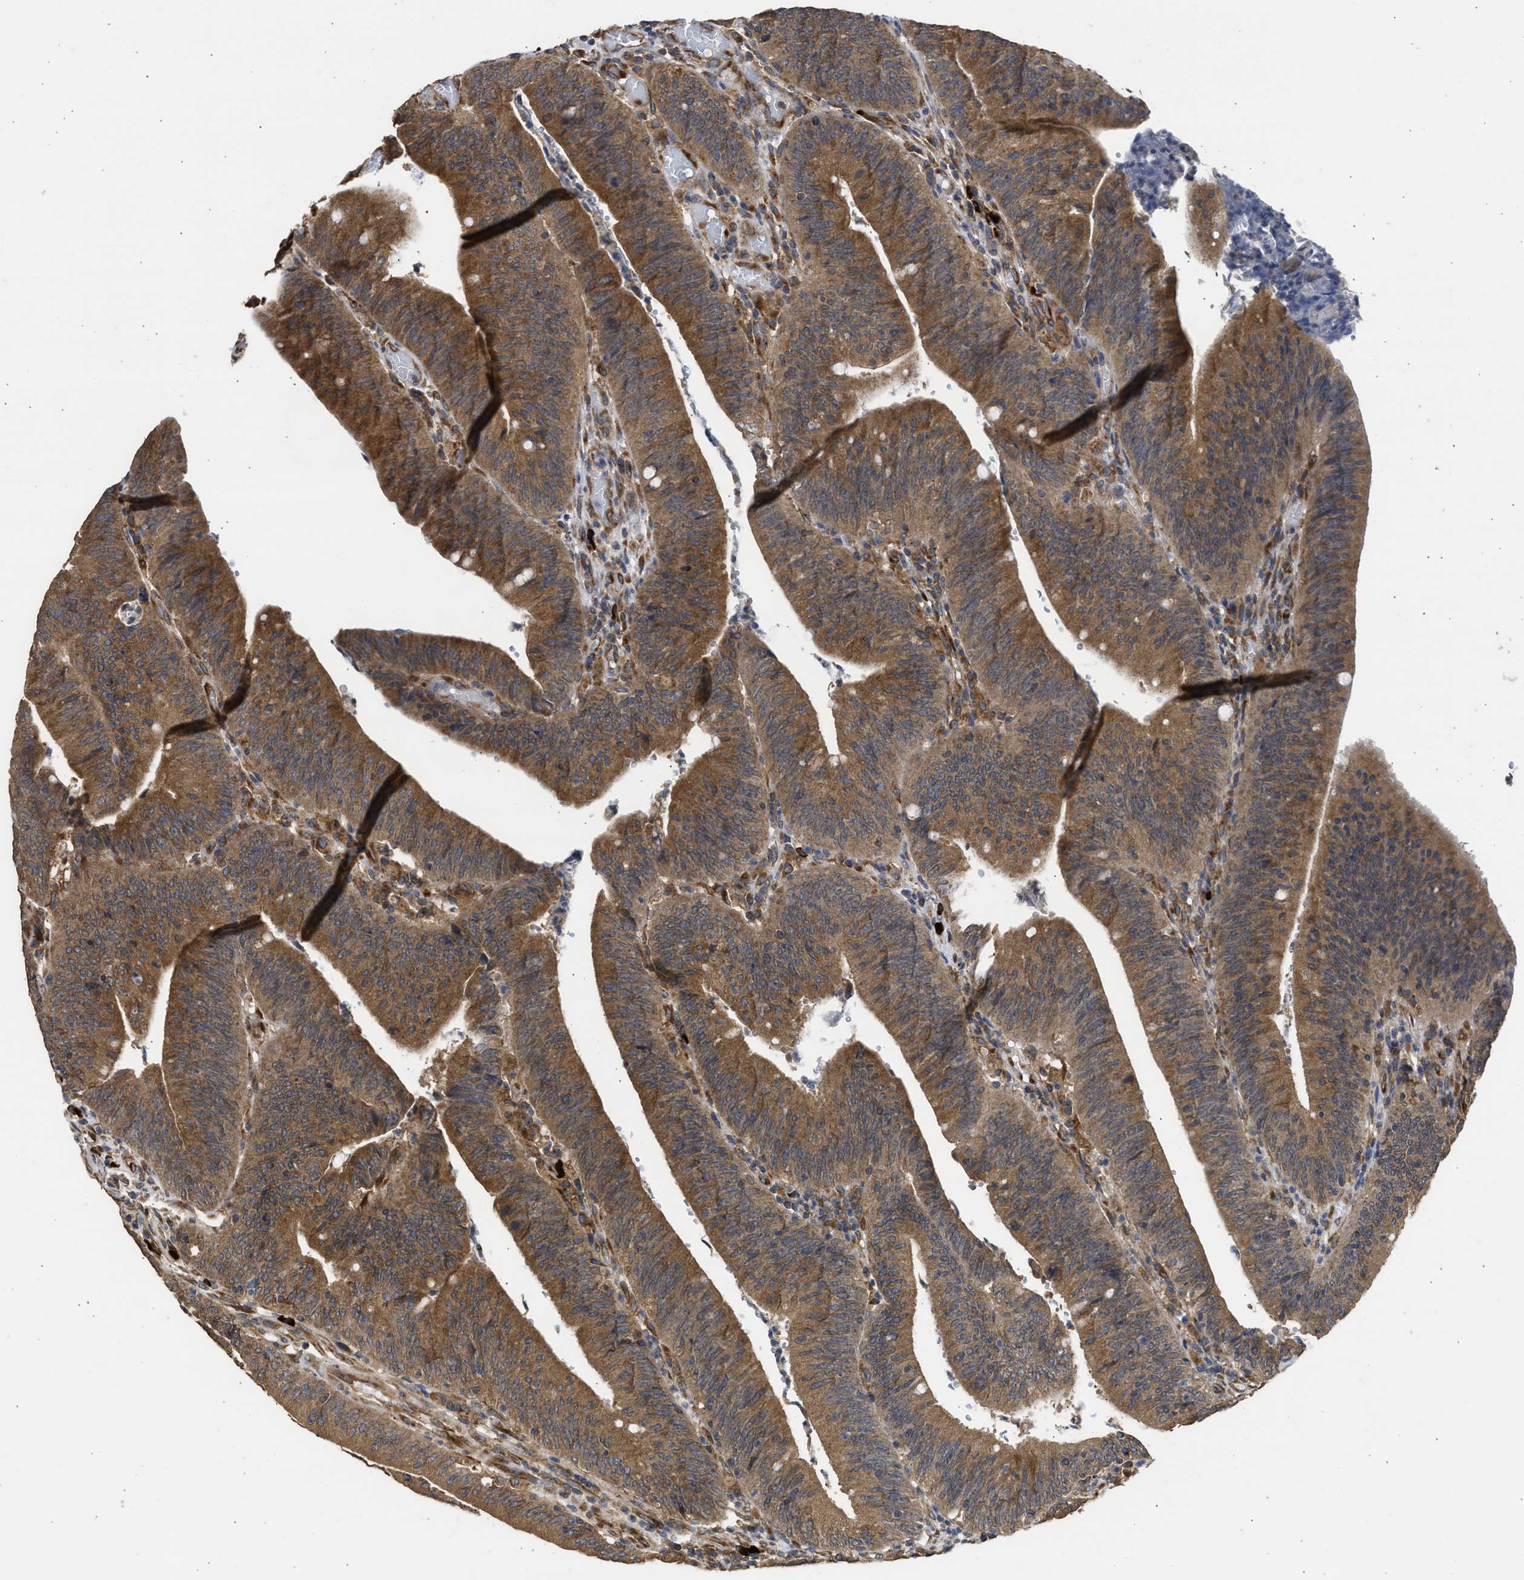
{"staining": {"intensity": "moderate", "quantity": ">75%", "location": "cytoplasmic/membranous"}, "tissue": "colorectal cancer", "cell_type": "Tumor cells", "image_type": "cancer", "snomed": [{"axis": "morphology", "description": "Normal tissue, NOS"}, {"axis": "morphology", "description": "Adenocarcinoma, NOS"}, {"axis": "topography", "description": "Rectum"}], "caption": "Immunohistochemical staining of colorectal adenocarcinoma demonstrates medium levels of moderate cytoplasmic/membranous protein expression in approximately >75% of tumor cells.", "gene": "DNAJC1", "patient": {"sex": "female", "age": 66}}